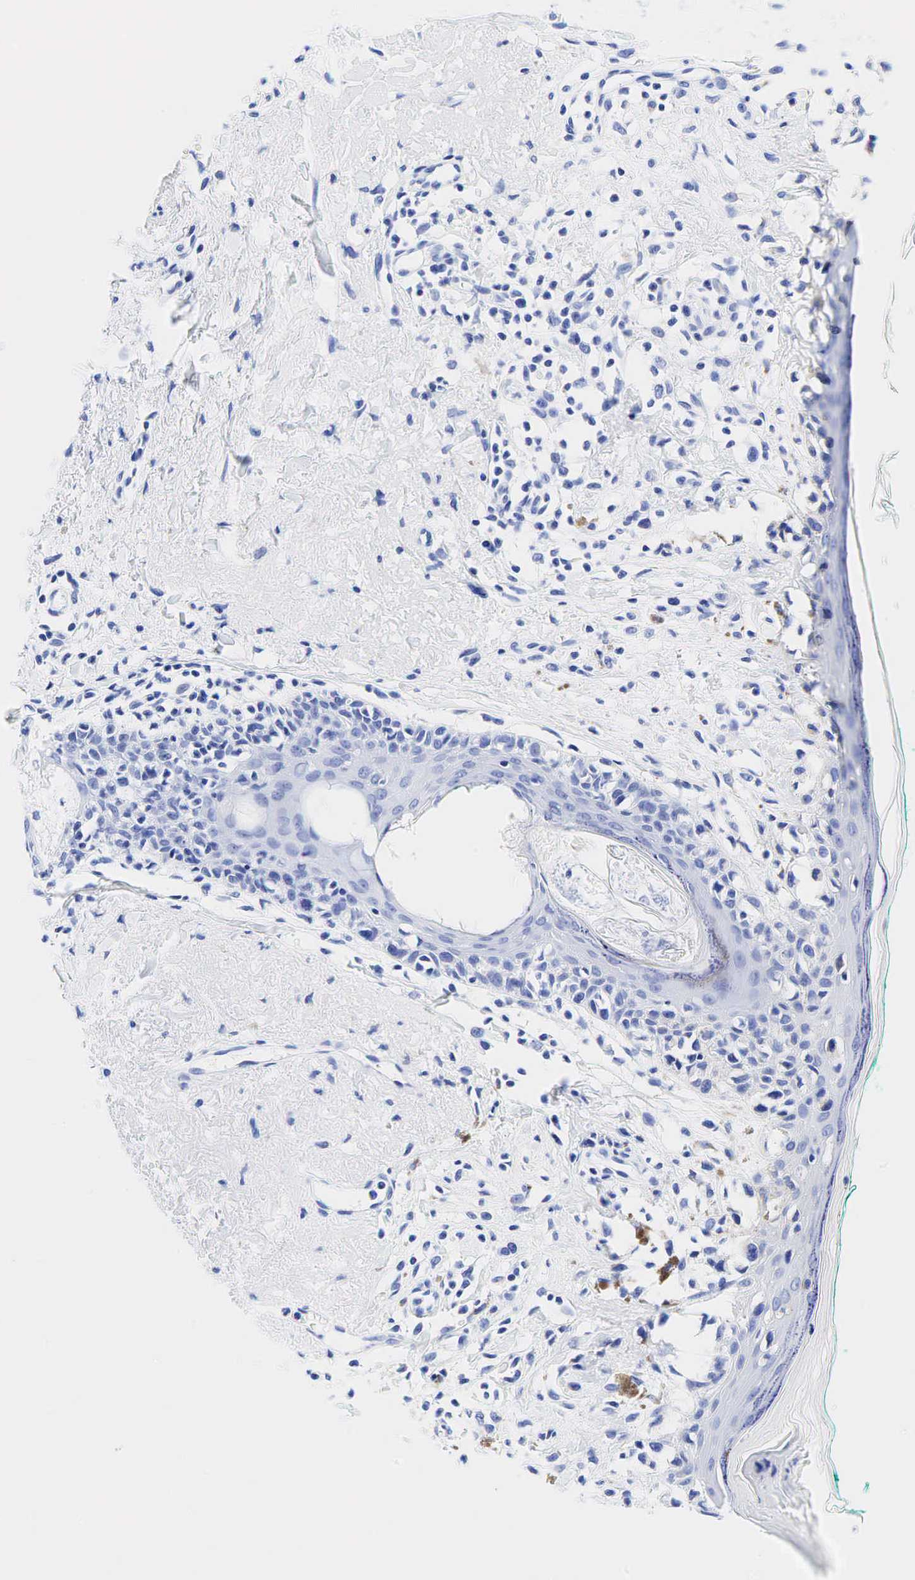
{"staining": {"intensity": "negative", "quantity": "none", "location": "none"}, "tissue": "melanoma", "cell_type": "Tumor cells", "image_type": "cancer", "snomed": [{"axis": "morphology", "description": "Malignant melanoma, NOS"}, {"axis": "topography", "description": "Skin"}], "caption": "An image of malignant melanoma stained for a protein shows no brown staining in tumor cells.", "gene": "CEACAM5", "patient": {"sex": "male", "age": 80}}